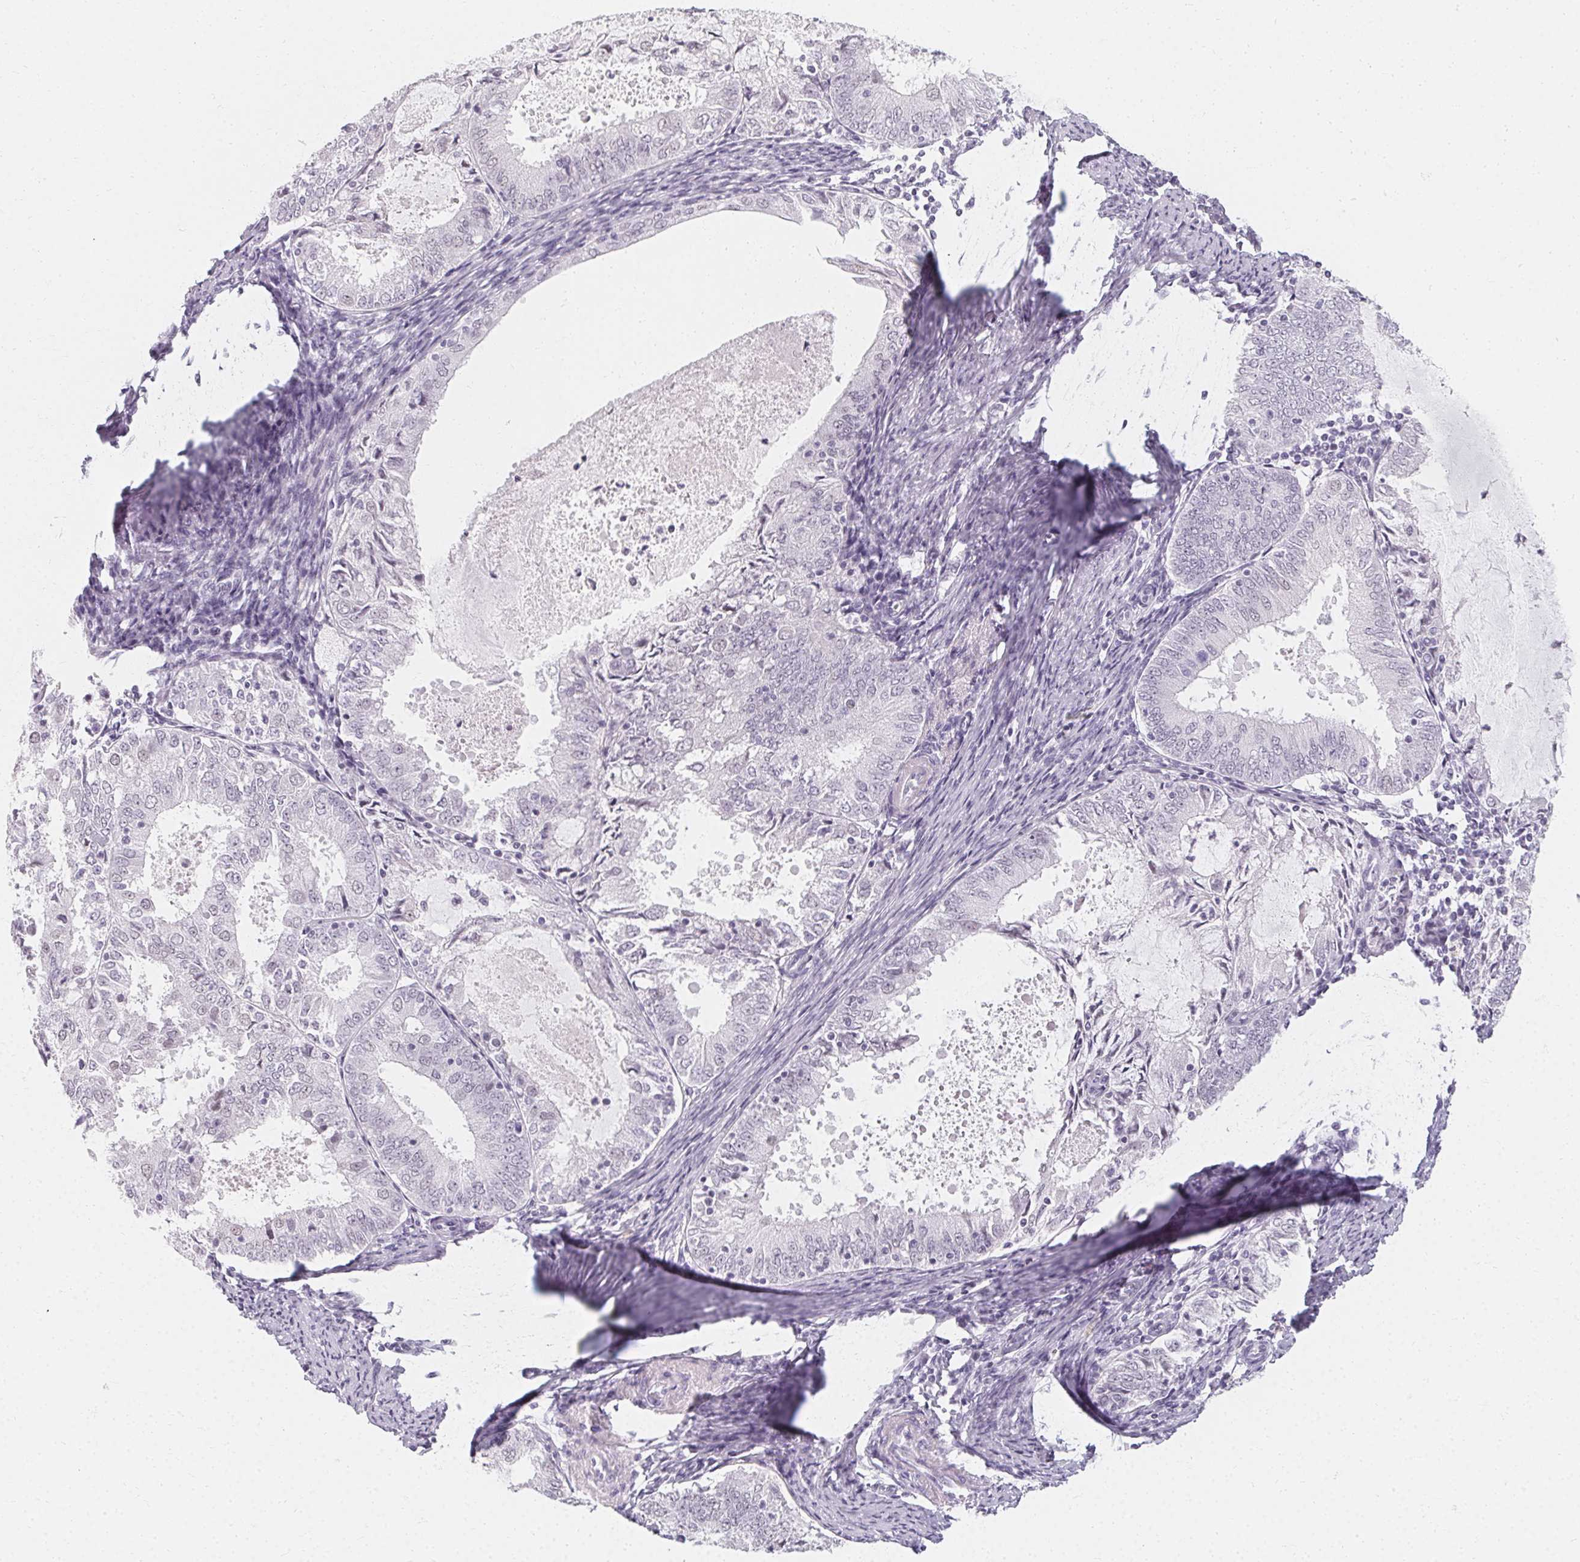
{"staining": {"intensity": "negative", "quantity": "none", "location": "none"}, "tissue": "endometrial cancer", "cell_type": "Tumor cells", "image_type": "cancer", "snomed": [{"axis": "morphology", "description": "Adenocarcinoma, NOS"}, {"axis": "topography", "description": "Endometrium"}], "caption": "IHC image of neoplastic tissue: human endometrial cancer stained with DAB shows no significant protein expression in tumor cells.", "gene": "SYNPR", "patient": {"sex": "female", "age": 57}}